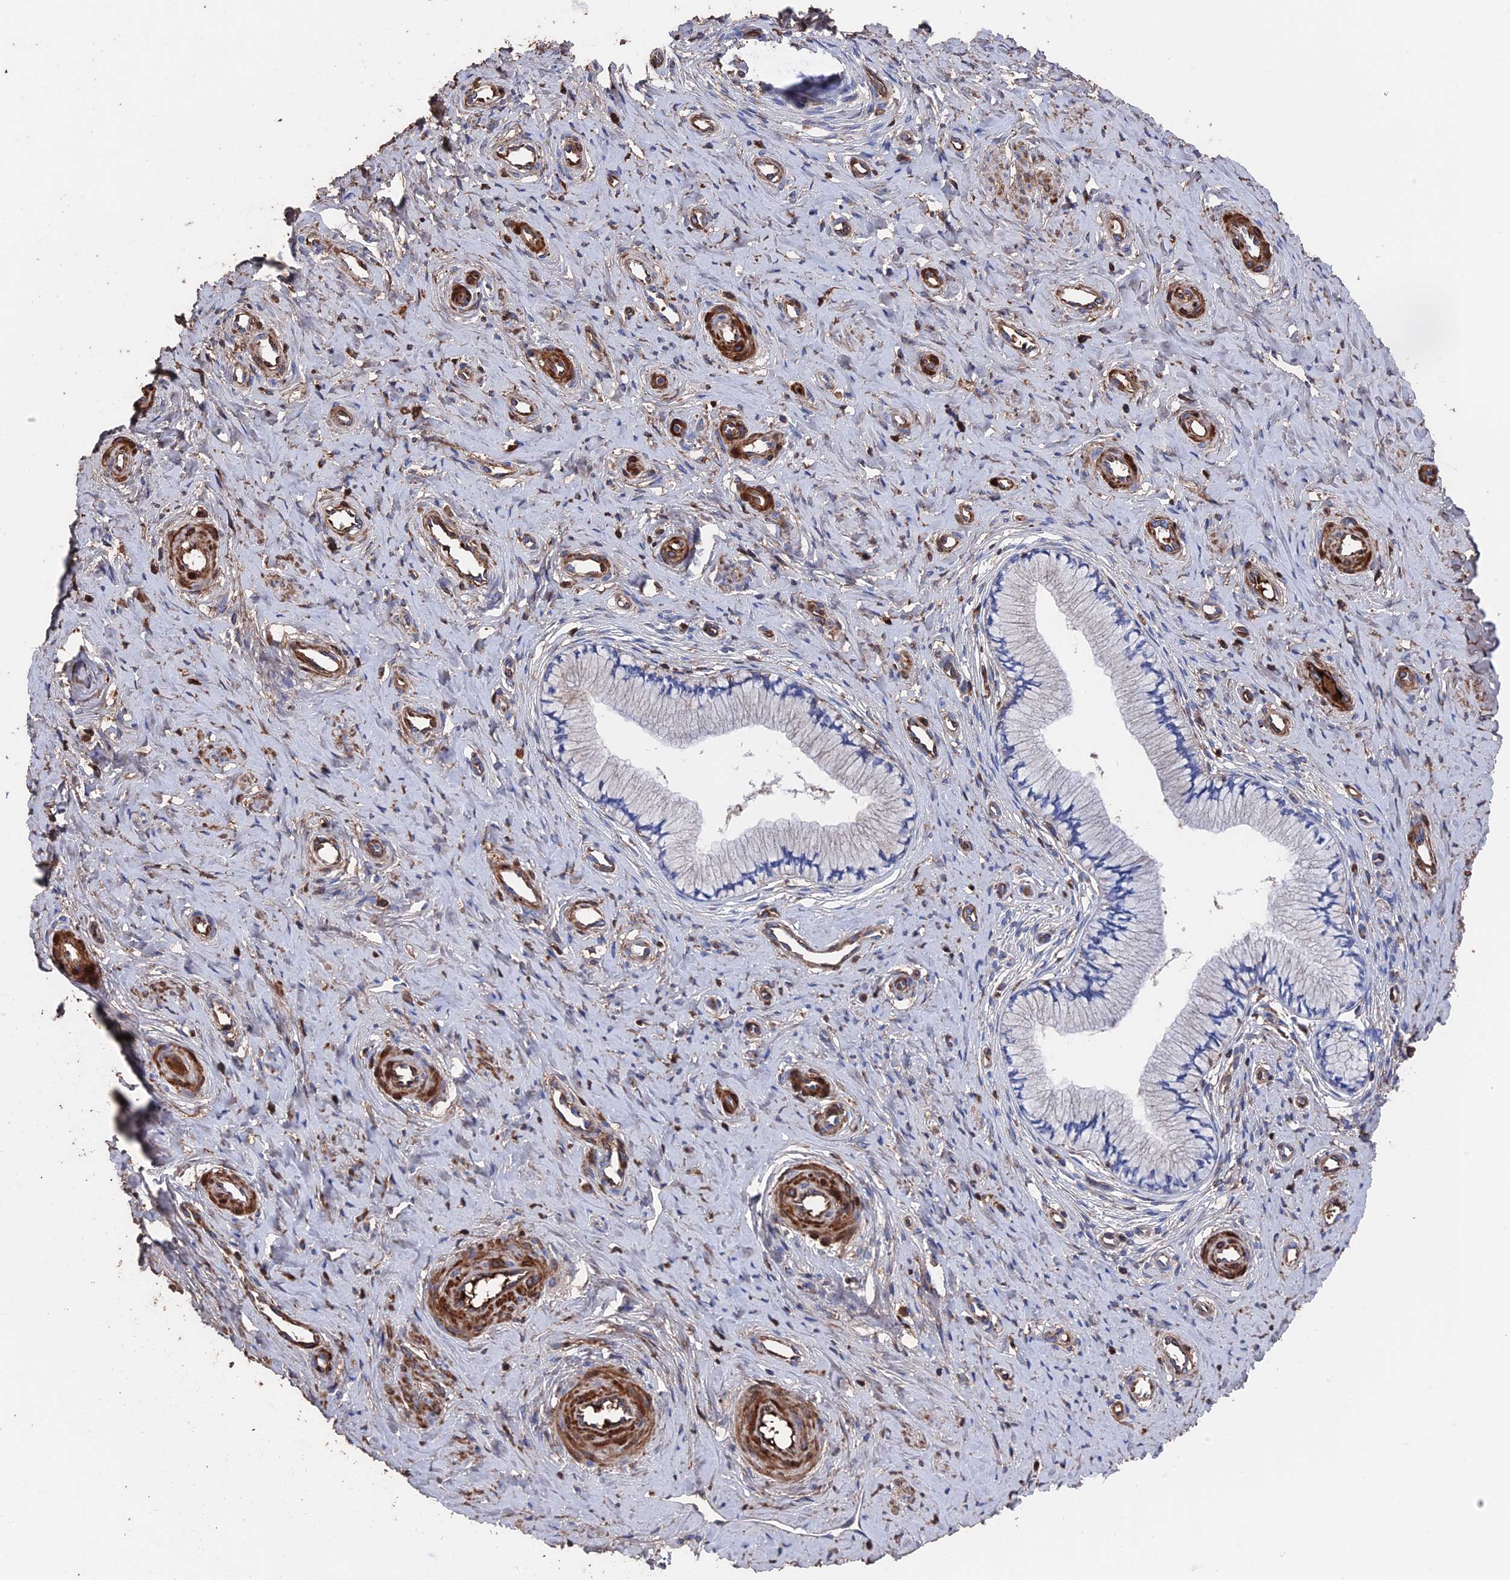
{"staining": {"intensity": "negative", "quantity": "none", "location": "none"}, "tissue": "cervix", "cell_type": "Glandular cells", "image_type": "normal", "snomed": [{"axis": "morphology", "description": "Normal tissue, NOS"}, {"axis": "topography", "description": "Cervix"}], "caption": "This is an IHC histopathology image of normal cervix. There is no positivity in glandular cells.", "gene": "HPF1", "patient": {"sex": "female", "age": 36}}